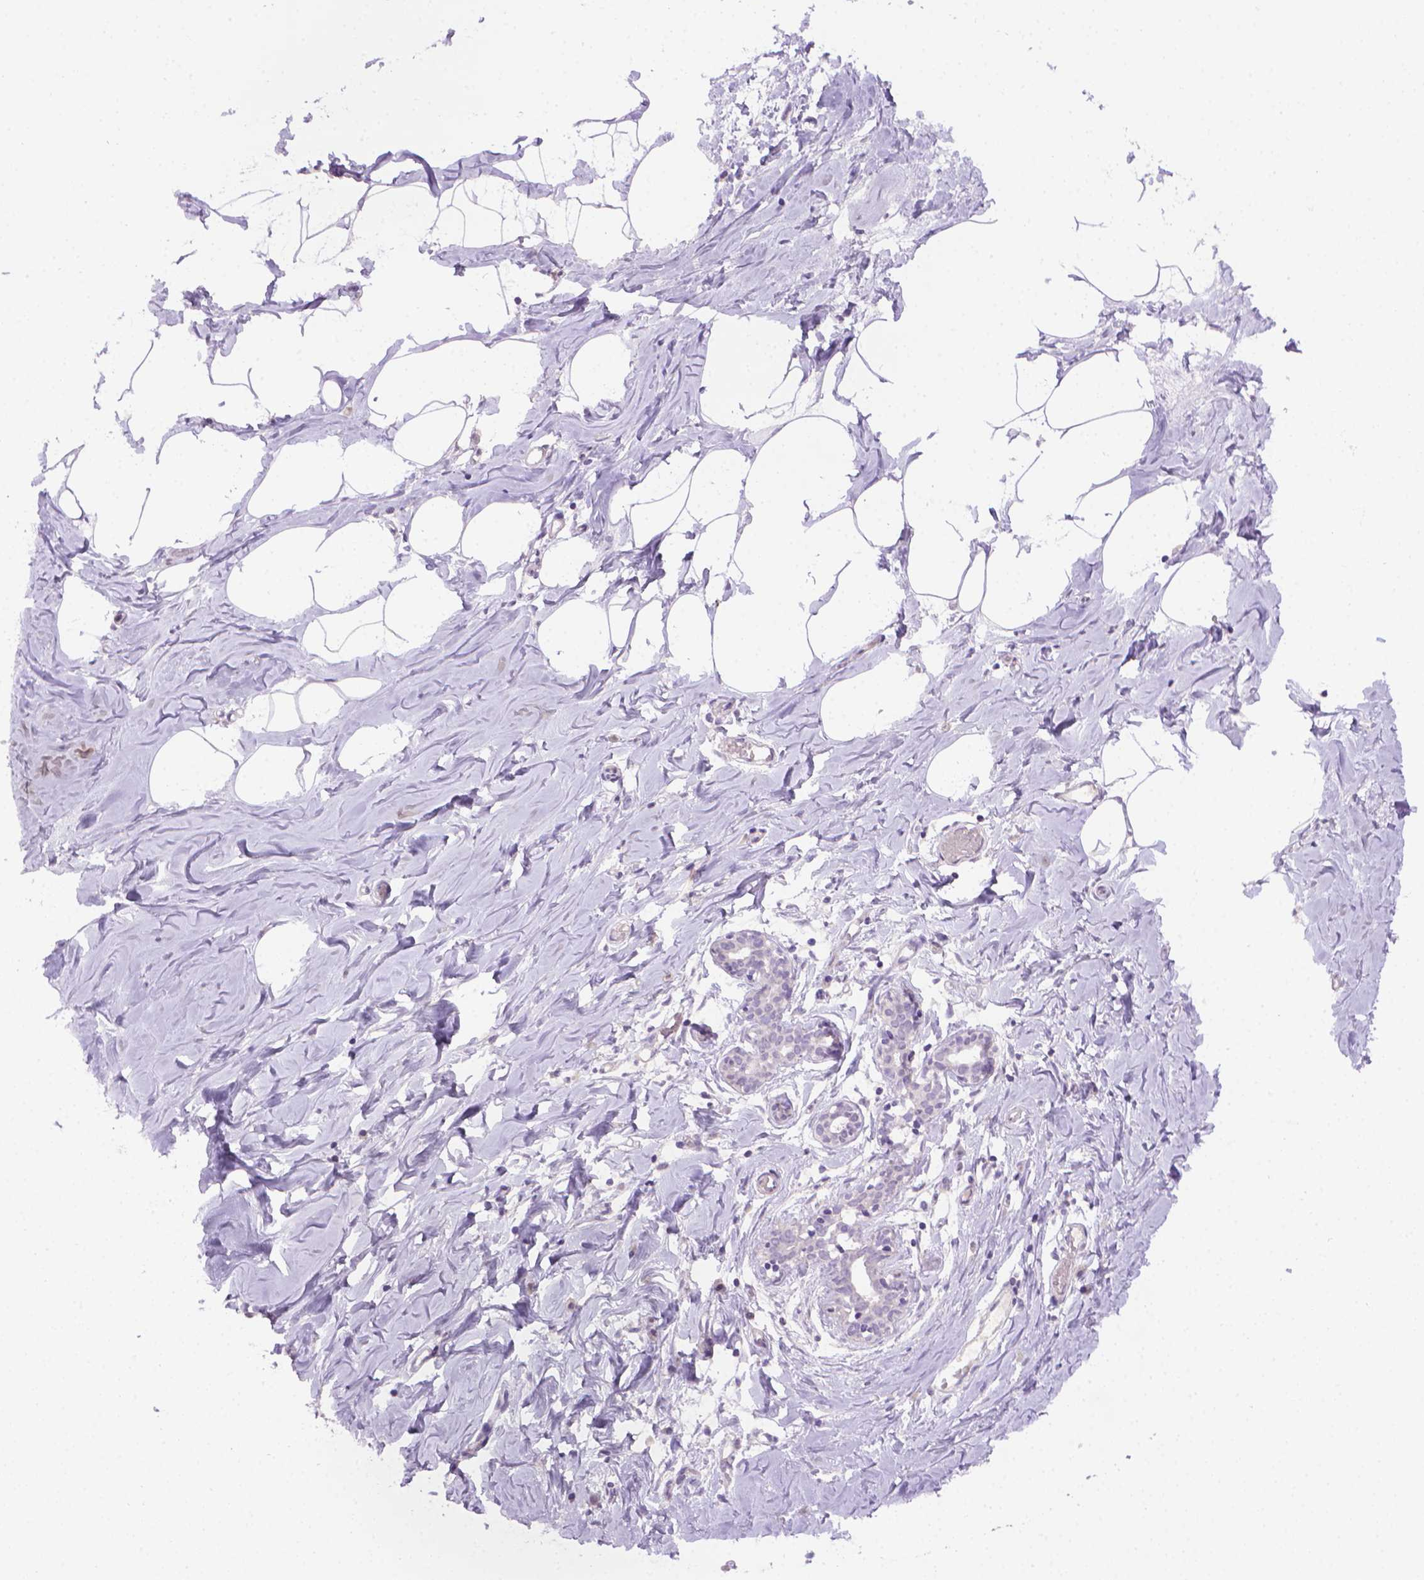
{"staining": {"intensity": "negative", "quantity": "none", "location": "none"}, "tissue": "breast", "cell_type": "Adipocytes", "image_type": "normal", "snomed": [{"axis": "morphology", "description": "Normal tissue, NOS"}, {"axis": "topography", "description": "Breast"}], "caption": "The immunohistochemistry (IHC) image has no significant positivity in adipocytes of breast. Nuclei are stained in blue.", "gene": "CDKN2D", "patient": {"sex": "female", "age": 27}}